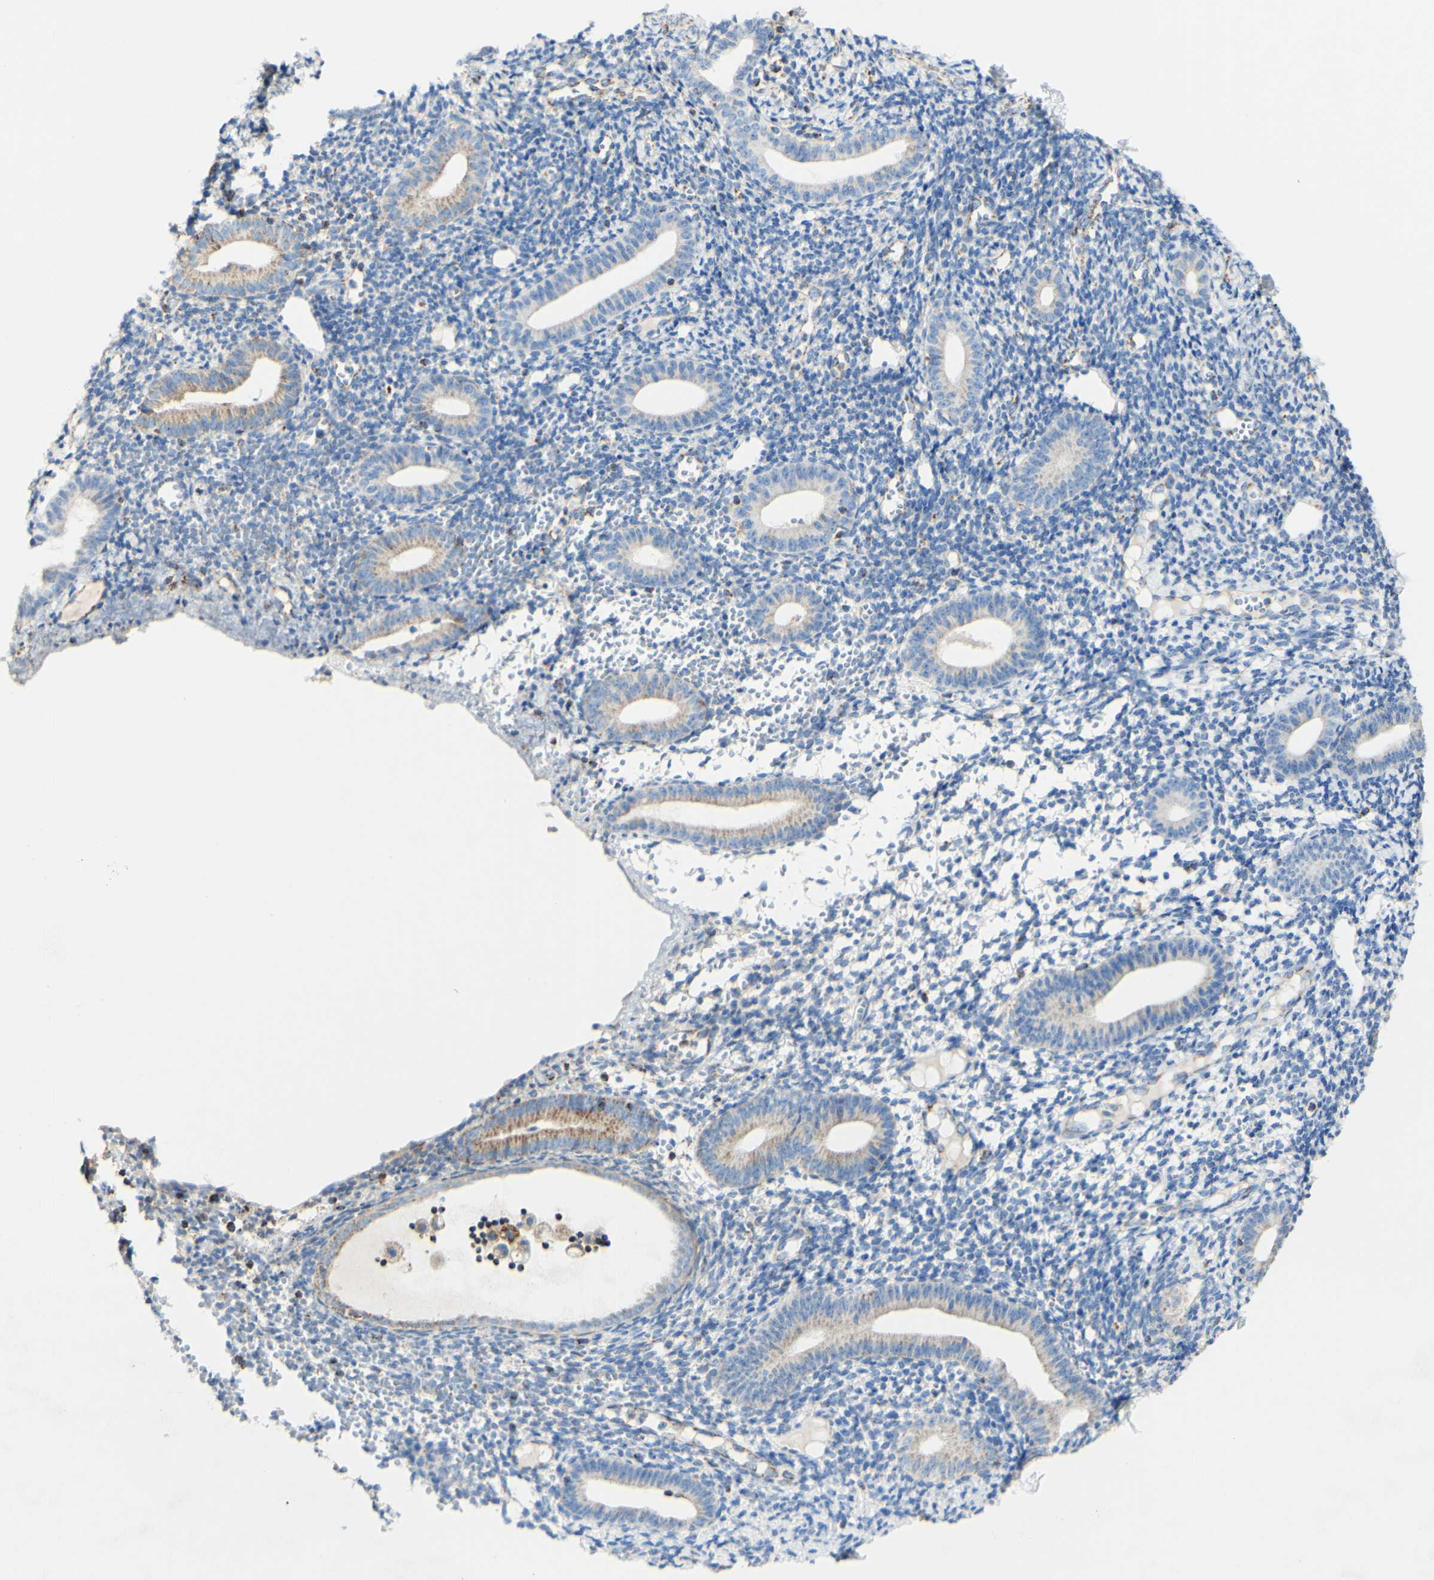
{"staining": {"intensity": "negative", "quantity": "none", "location": "none"}, "tissue": "endometrium", "cell_type": "Cells in endometrial stroma", "image_type": "normal", "snomed": [{"axis": "morphology", "description": "Normal tissue, NOS"}, {"axis": "topography", "description": "Endometrium"}], "caption": "DAB (3,3'-diaminobenzidine) immunohistochemical staining of benign endometrium displays no significant expression in cells in endometrial stroma.", "gene": "OXCT1", "patient": {"sex": "female", "age": 50}}